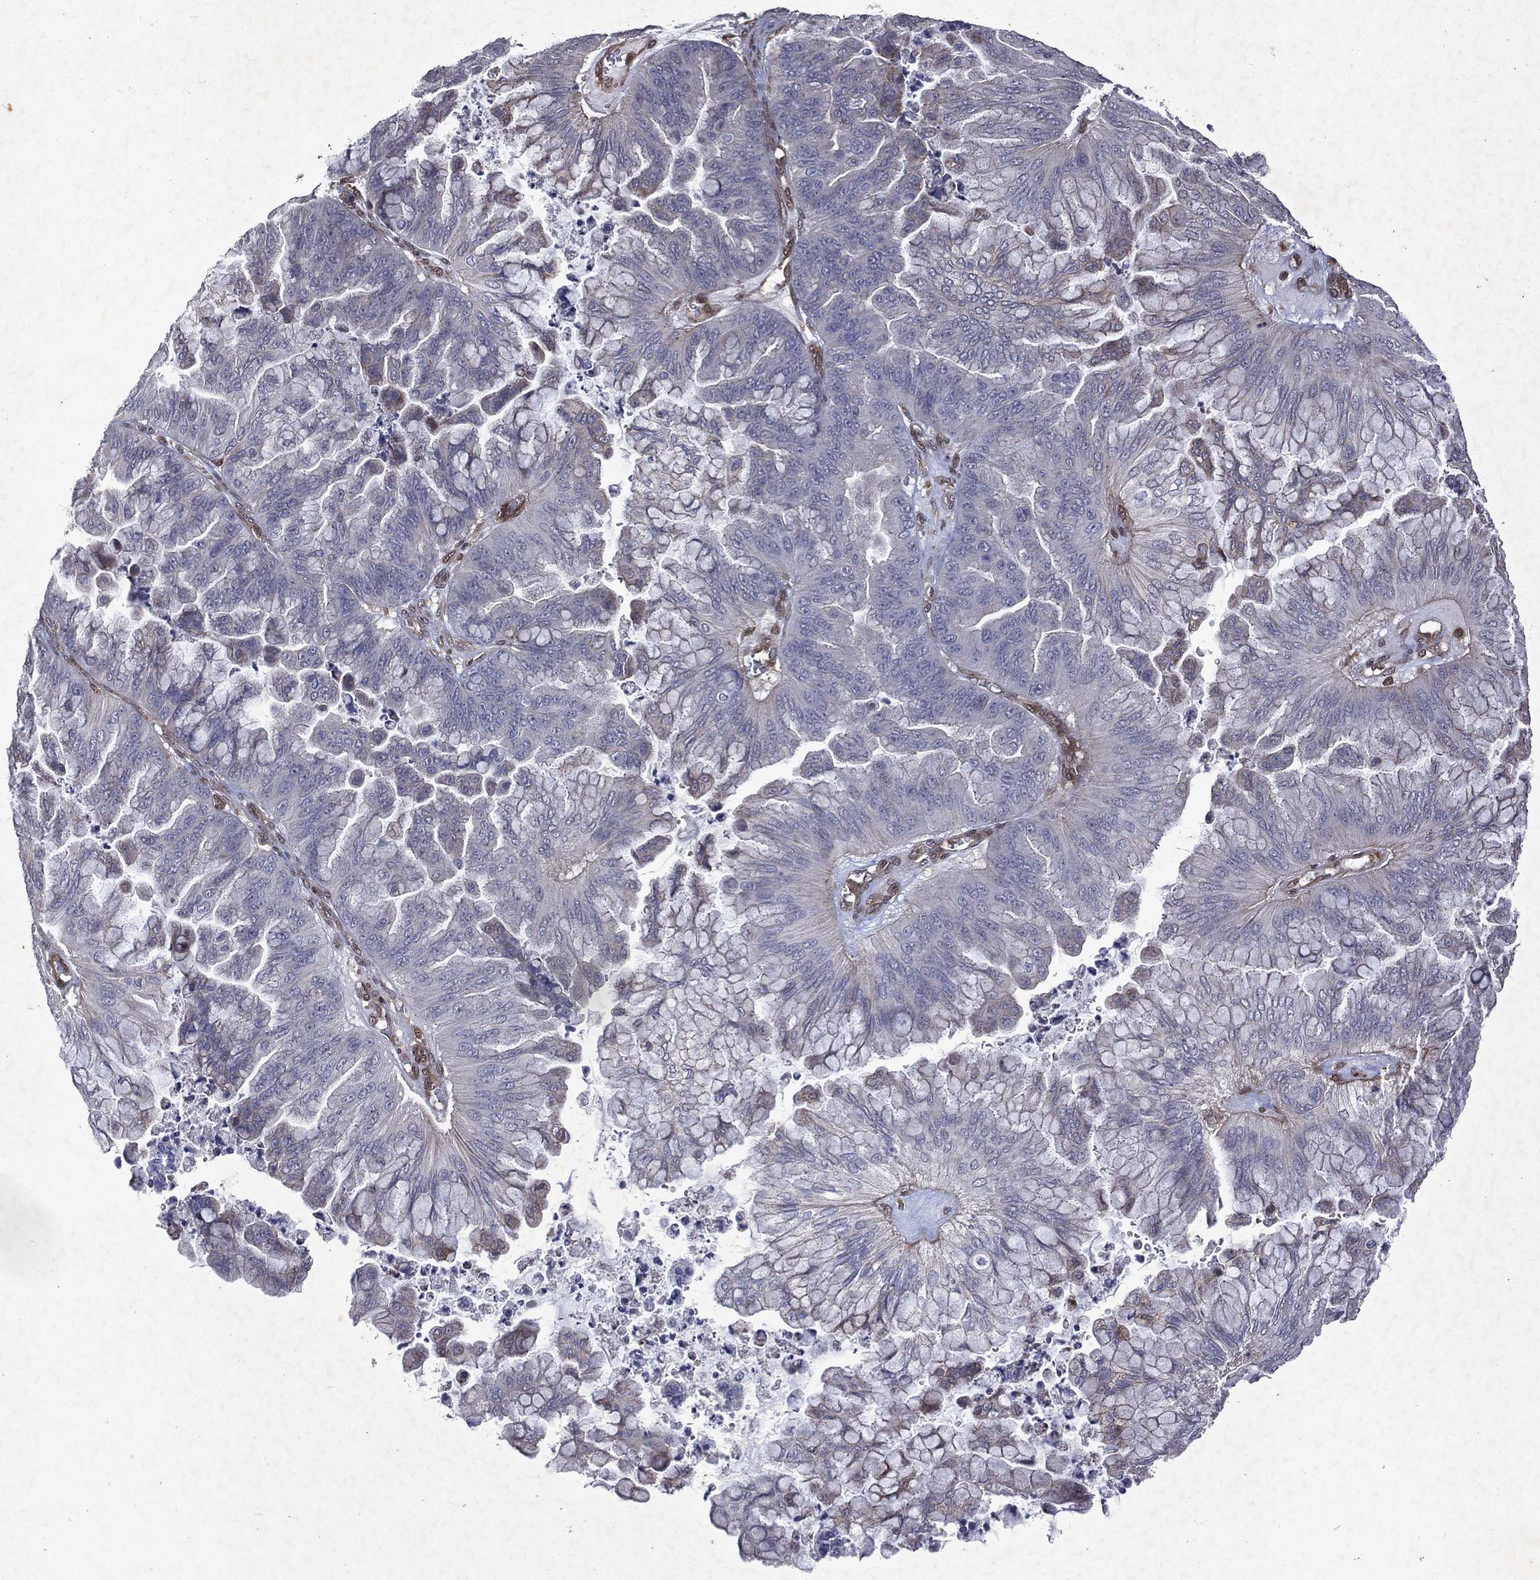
{"staining": {"intensity": "negative", "quantity": "none", "location": "none"}, "tissue": "ovarian cancer", "cell_type": "Tumor cells", "image_type": "cancer", "snomed": [{"axis": "morphology", "description": "Cystadenocarcinoma, mucinous, NOS"}, {"axis": "topography", "description": "Ovary"}], "caption": "There is no significant expression in tumor cells of ovarian mucinous cystadenocarcinoma. (DAB IHC, high magnification).", "gene": "MTAP", "patient": {"sex": "female", "age": 67}}